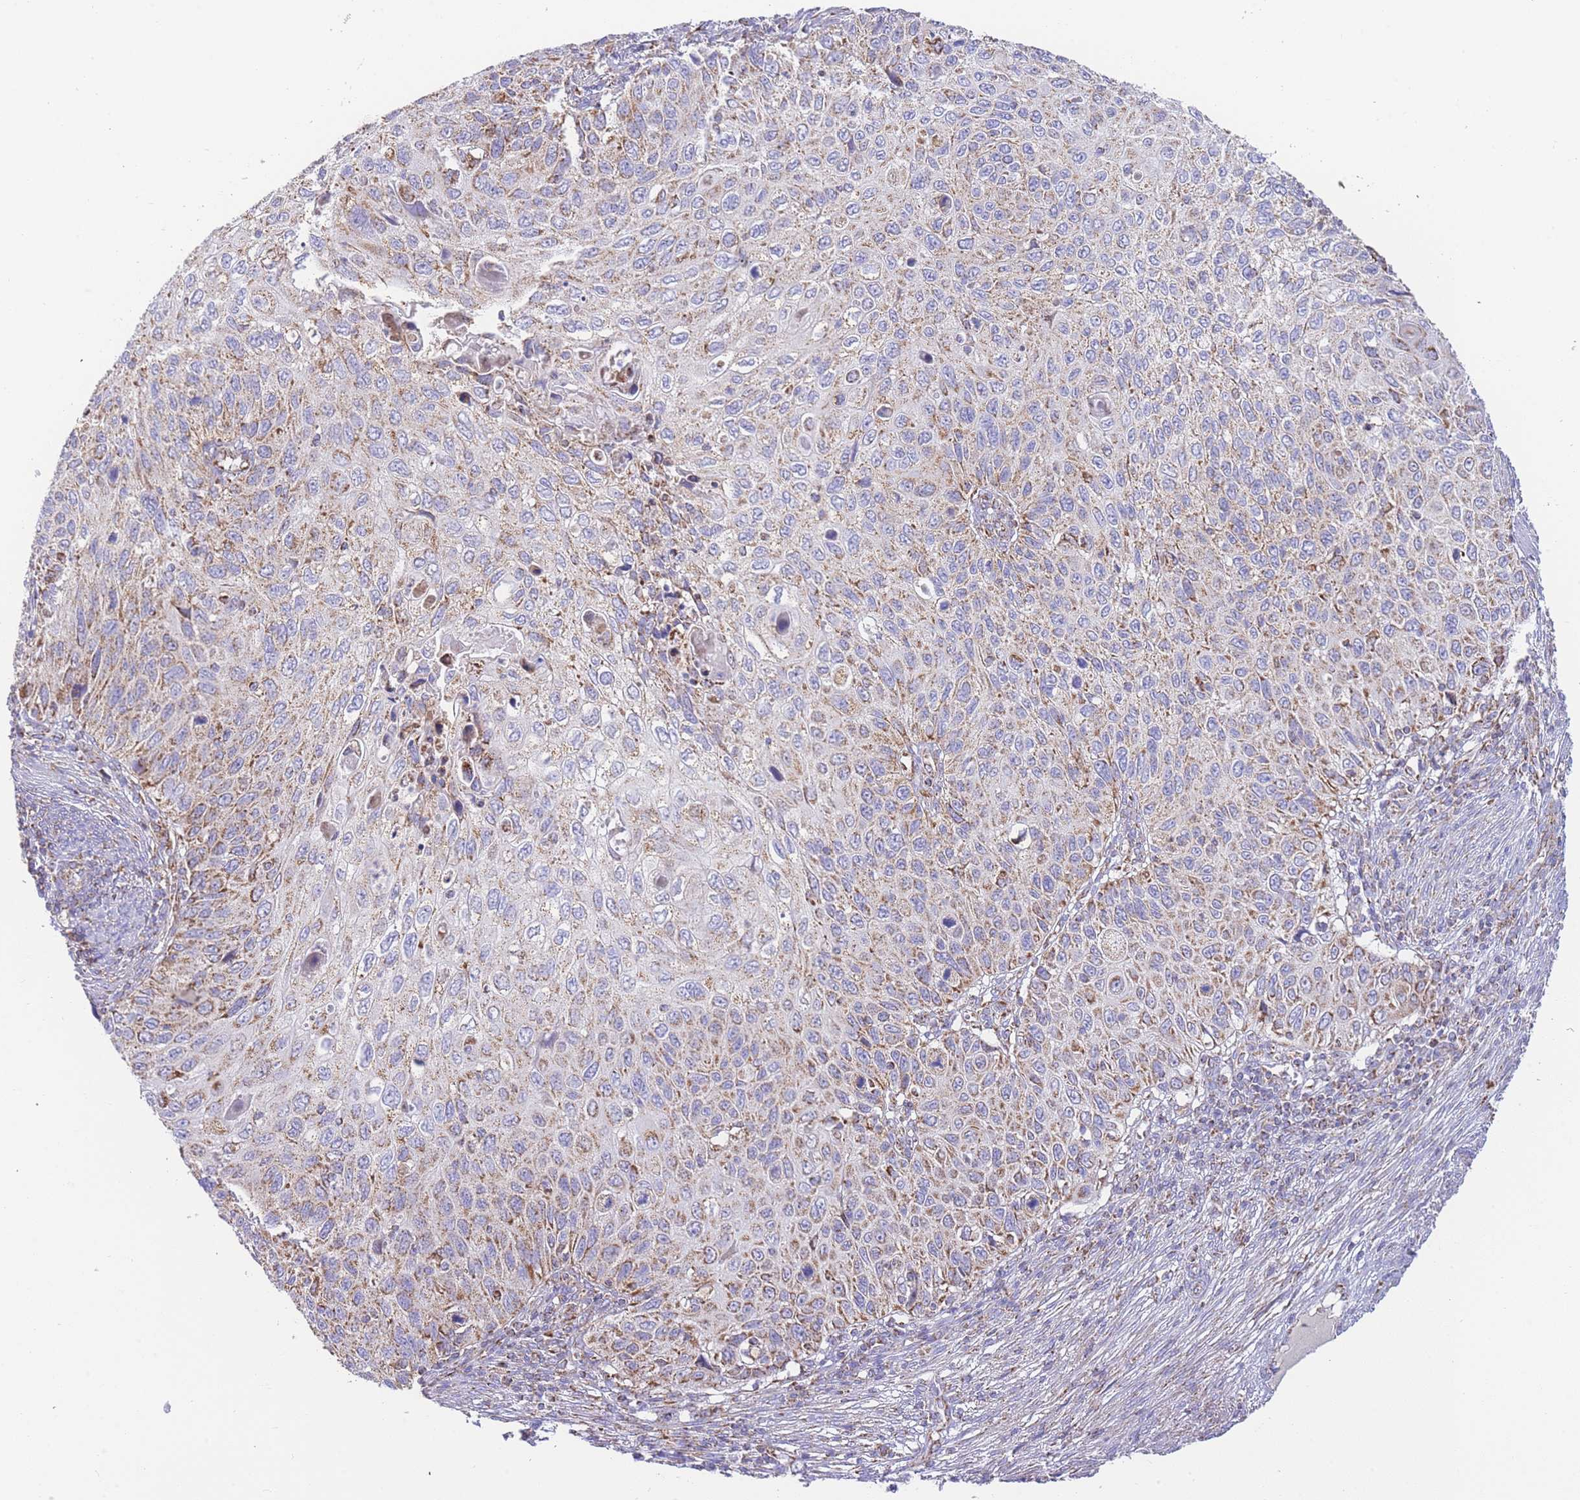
{"staining": {"intensity": "moderate", "quantity": ">75%", "location": "cytoplasmic/membranous"}, "tissue": "cervical cancer", "cell_type": "Tumor cells", "image_type": "cancer", "snomed": [{"axis": "morphology", "description": "Squamous cell carcinoma, NOS"}, {"axis": "topography", "description": "Cervix"}], "caption": "This is an image of IHC staining of cervical squamous cell carcinoma, which shows moderate positivity in the cytoplasmic/membranous of tumor cells.", "gene": "GSTM1", "patient": {"sex": "female", "age": 70}}